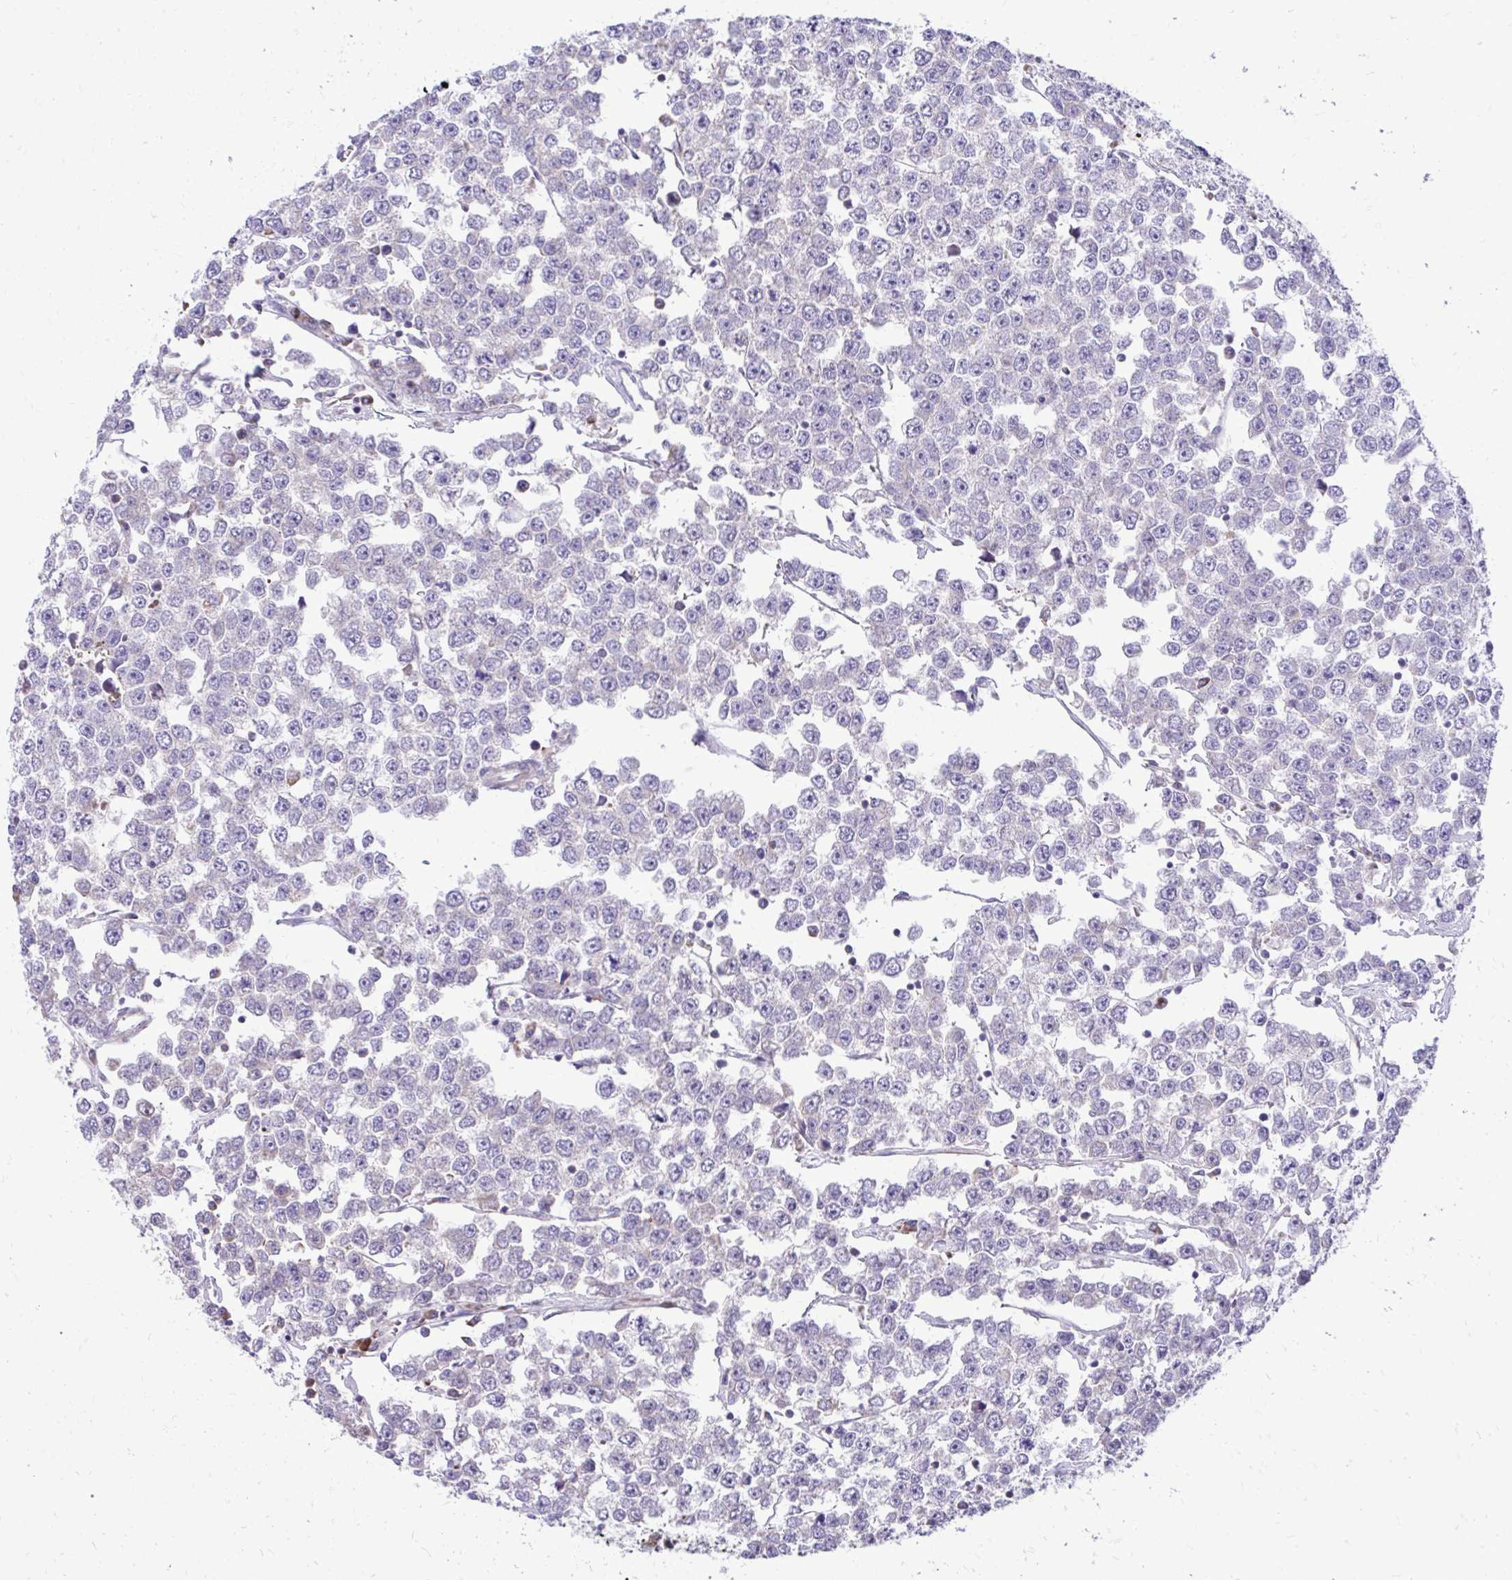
{"staining": {"intensity": "weak", "quantity": "<25%", "location": "cytoplasmic/membranous"}, "tissue": "testis cancer", "cell_type": "Tumor cells", "image_type": "cancer", "snomed": [{"axis": "morphology", "description": "Seminoma, NOS"}, {"axis": "morphology", "description": "Carcinoma, Embryonal, NOS"}, {"axis": "topography", "description": "Testis"}], "caption": "Tumor cells are negative for brown protein staining in testis cancer (seminoma). (IHC, brightfield microscopy, high magnification).", "gene": "ATP13A2", "patient": {"sex": "male", "age": 52}}